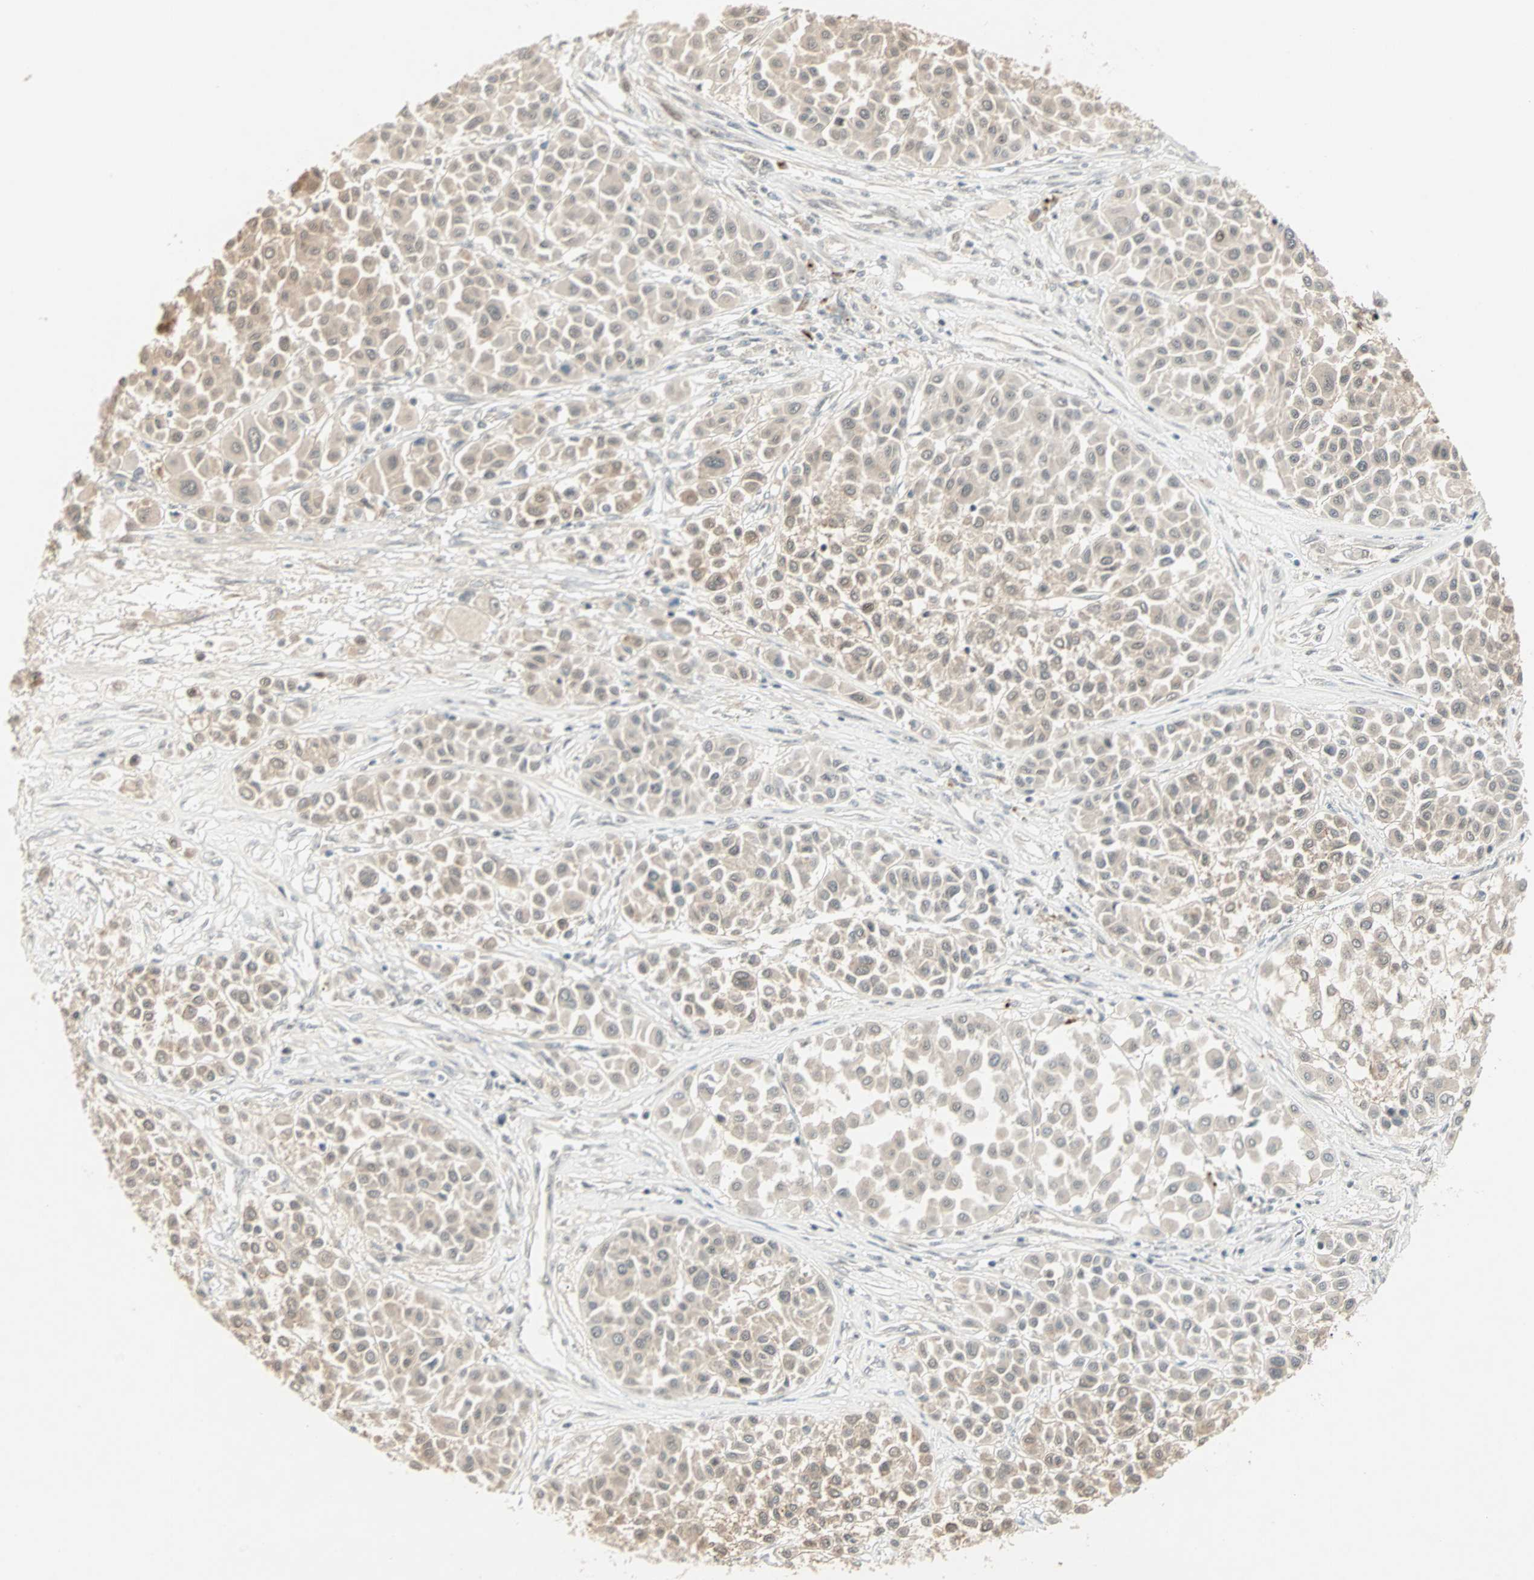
{"staining": {"intensity": "moderate", "quantity": "25%-75%", "location": "cytoplasmic/membranous"}, "tissue": "melanoma", "cell_type": "Tumor cells", "image_type": "cancer", "snomed": [{"axis": "morphology", "description": "Malignant melanoma, Metastatic site"}, {"axis": "topography", "description": "Soft tissue"}], "caption": "Immunohistochemistry (IHC) image of neoplastic tissue: human malignant melanoma (metastatic site) stained using immunohistochemistry shows medium levels of moderate protein expression localized specifically in the cytoplasmic/membranous of tumor cells, appearing as a cytoplasmic/membranous brown color.", "gene": "ACSL5", "patient": {"sex": "male", "age": 41}}